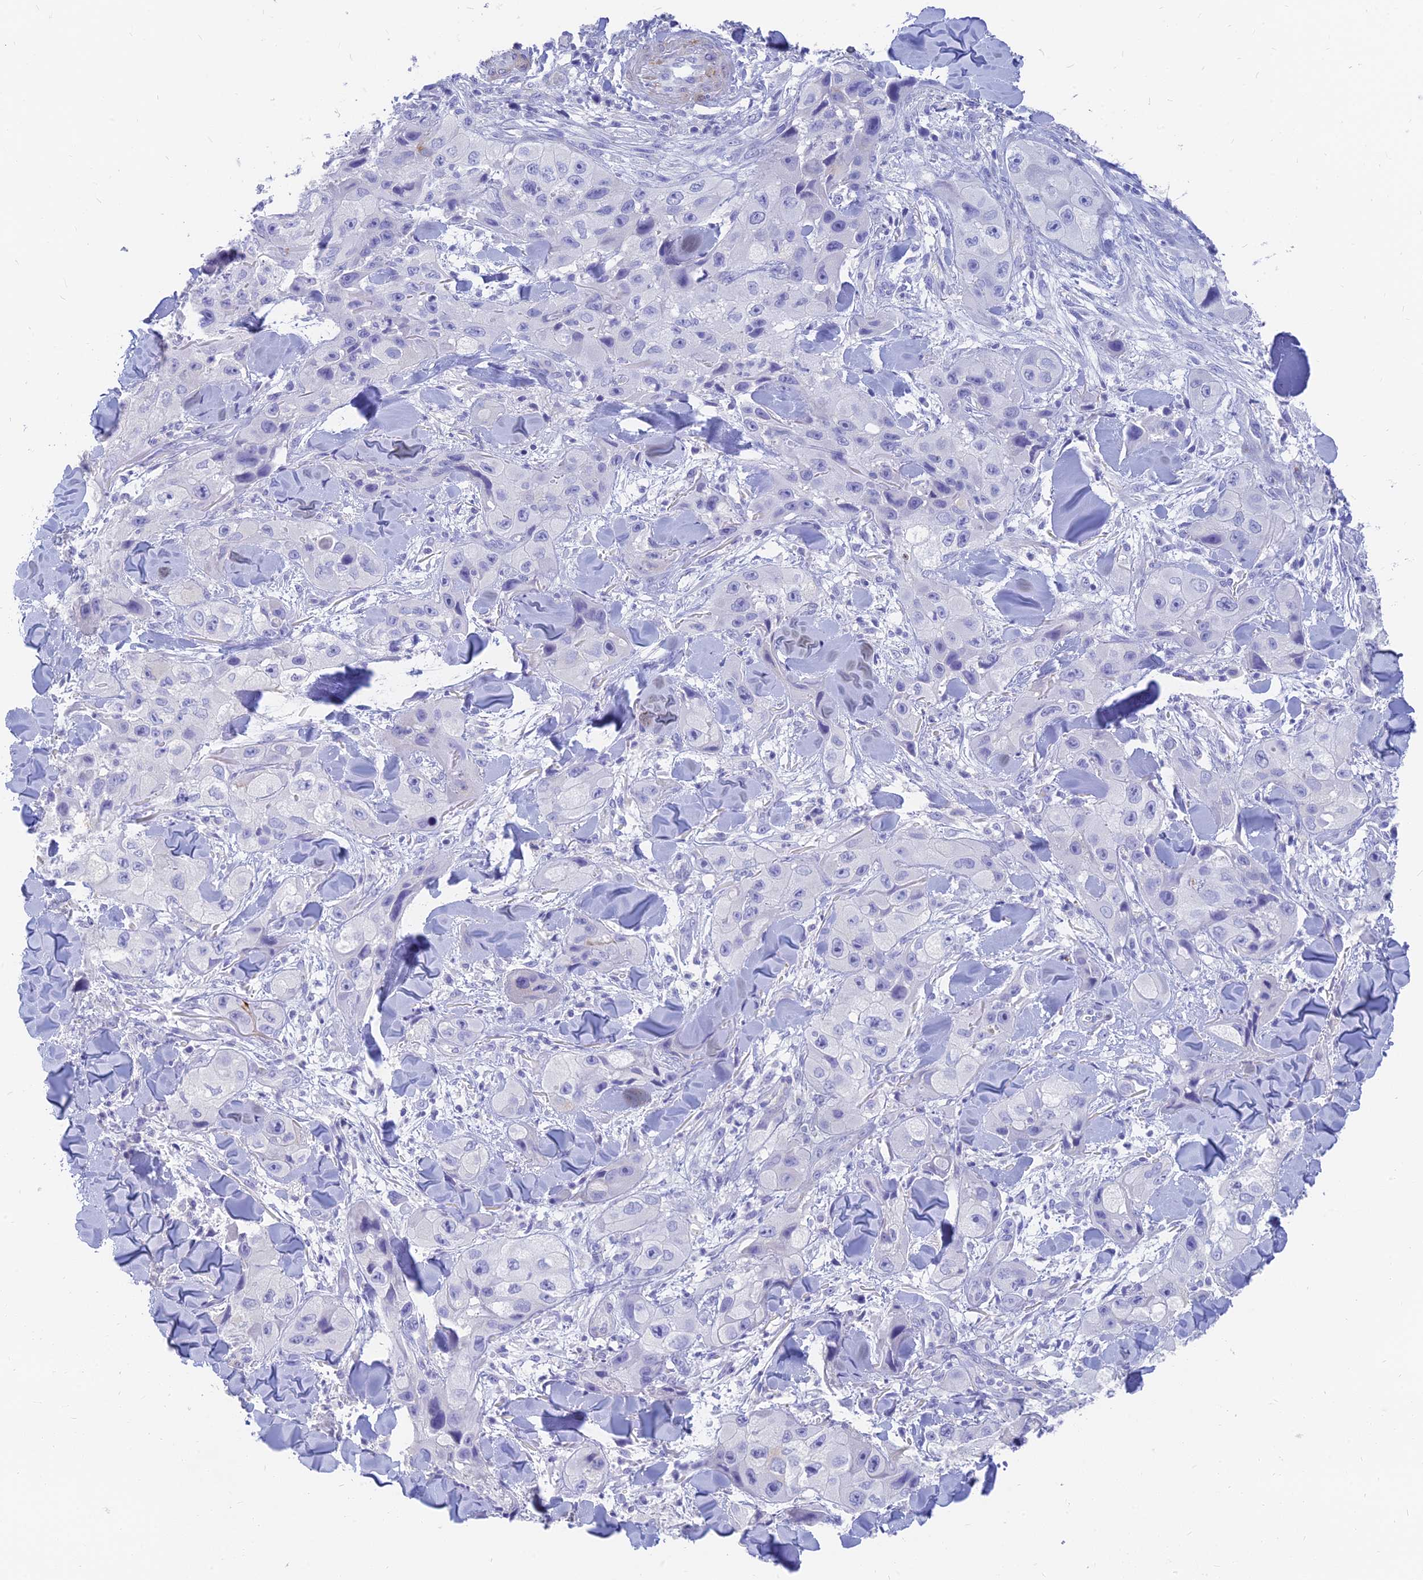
{"staining": {"intensity": "negative", "quantity": "none", "location": "none"}, "tissue": "skin cancer", "cell_type": "Tumor cells", "image_type": "cancer", "snomed": [{"axis": "morphology", "description": "Squamous cell carcinoma, NOS"}, {"axis": "topography", "description": "Skin"}, {"axis": "topography", "description": "Subcutis"}], "caption": "IHC of skin cancer reveals no staining in tumor cells.", "gene": "SLC36A2", "patient": {"sex": "male", "age": 73}}